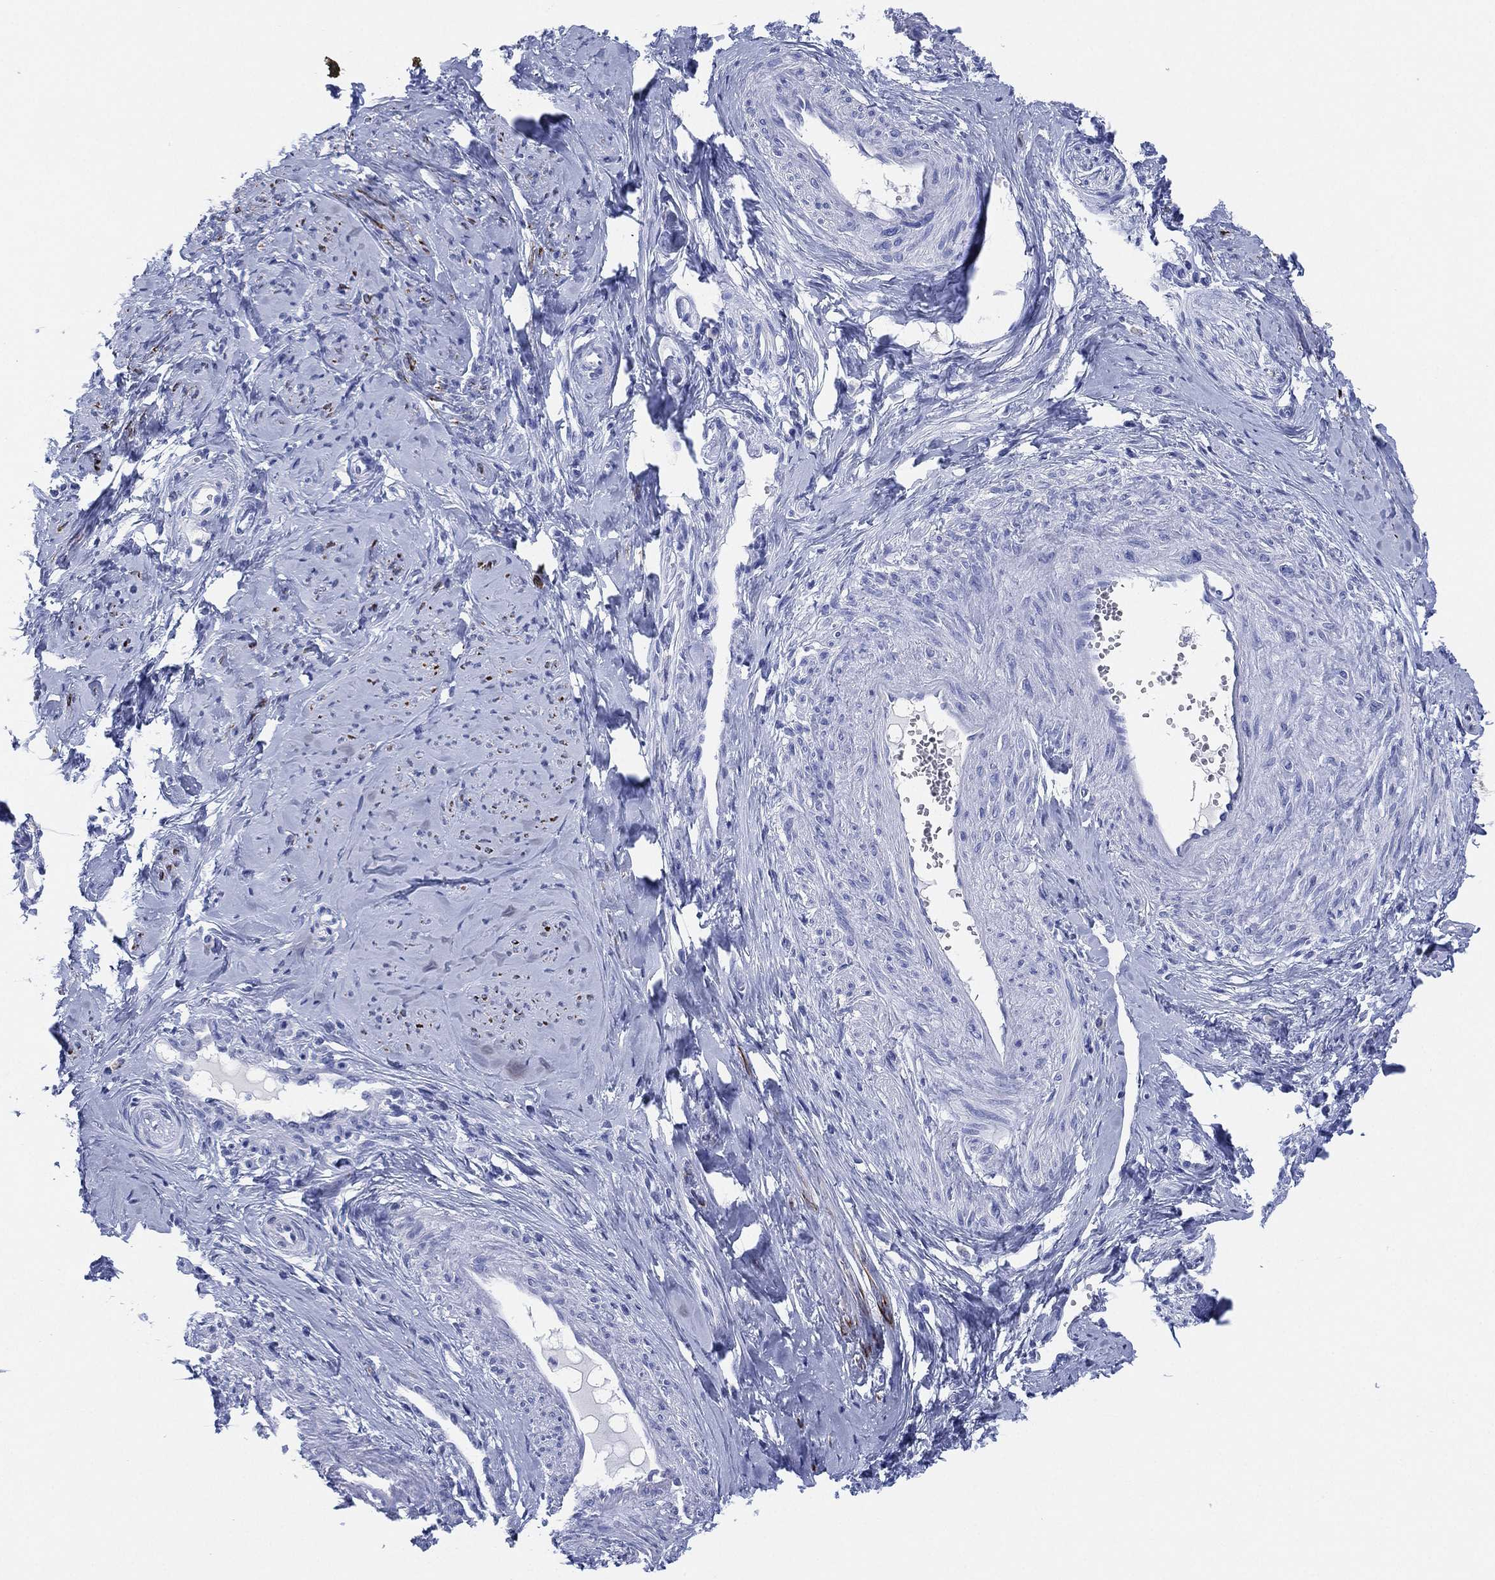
{"staining": {"intensity": "moderate", "quantity": "25%-75%", "location": "cytoplasmic/membranous"}, "tissue": "smooth muscle", "cell_type": "Smooth muscle cells", "image_type": "normal", "snomed": [{"axis": "morphology", "description": "Normal tissue, NOS"}, {"axis": "topography", "description": "Smooth muscle"}], "caption": "Protein staining exhibits moderate cytoplasmic/membranous positivity in about 25%-75% of smooth muscle cells in normal smooth muscle.", "gene": "SLC9C2", "patient": {"sex": "female", "age": 48}}